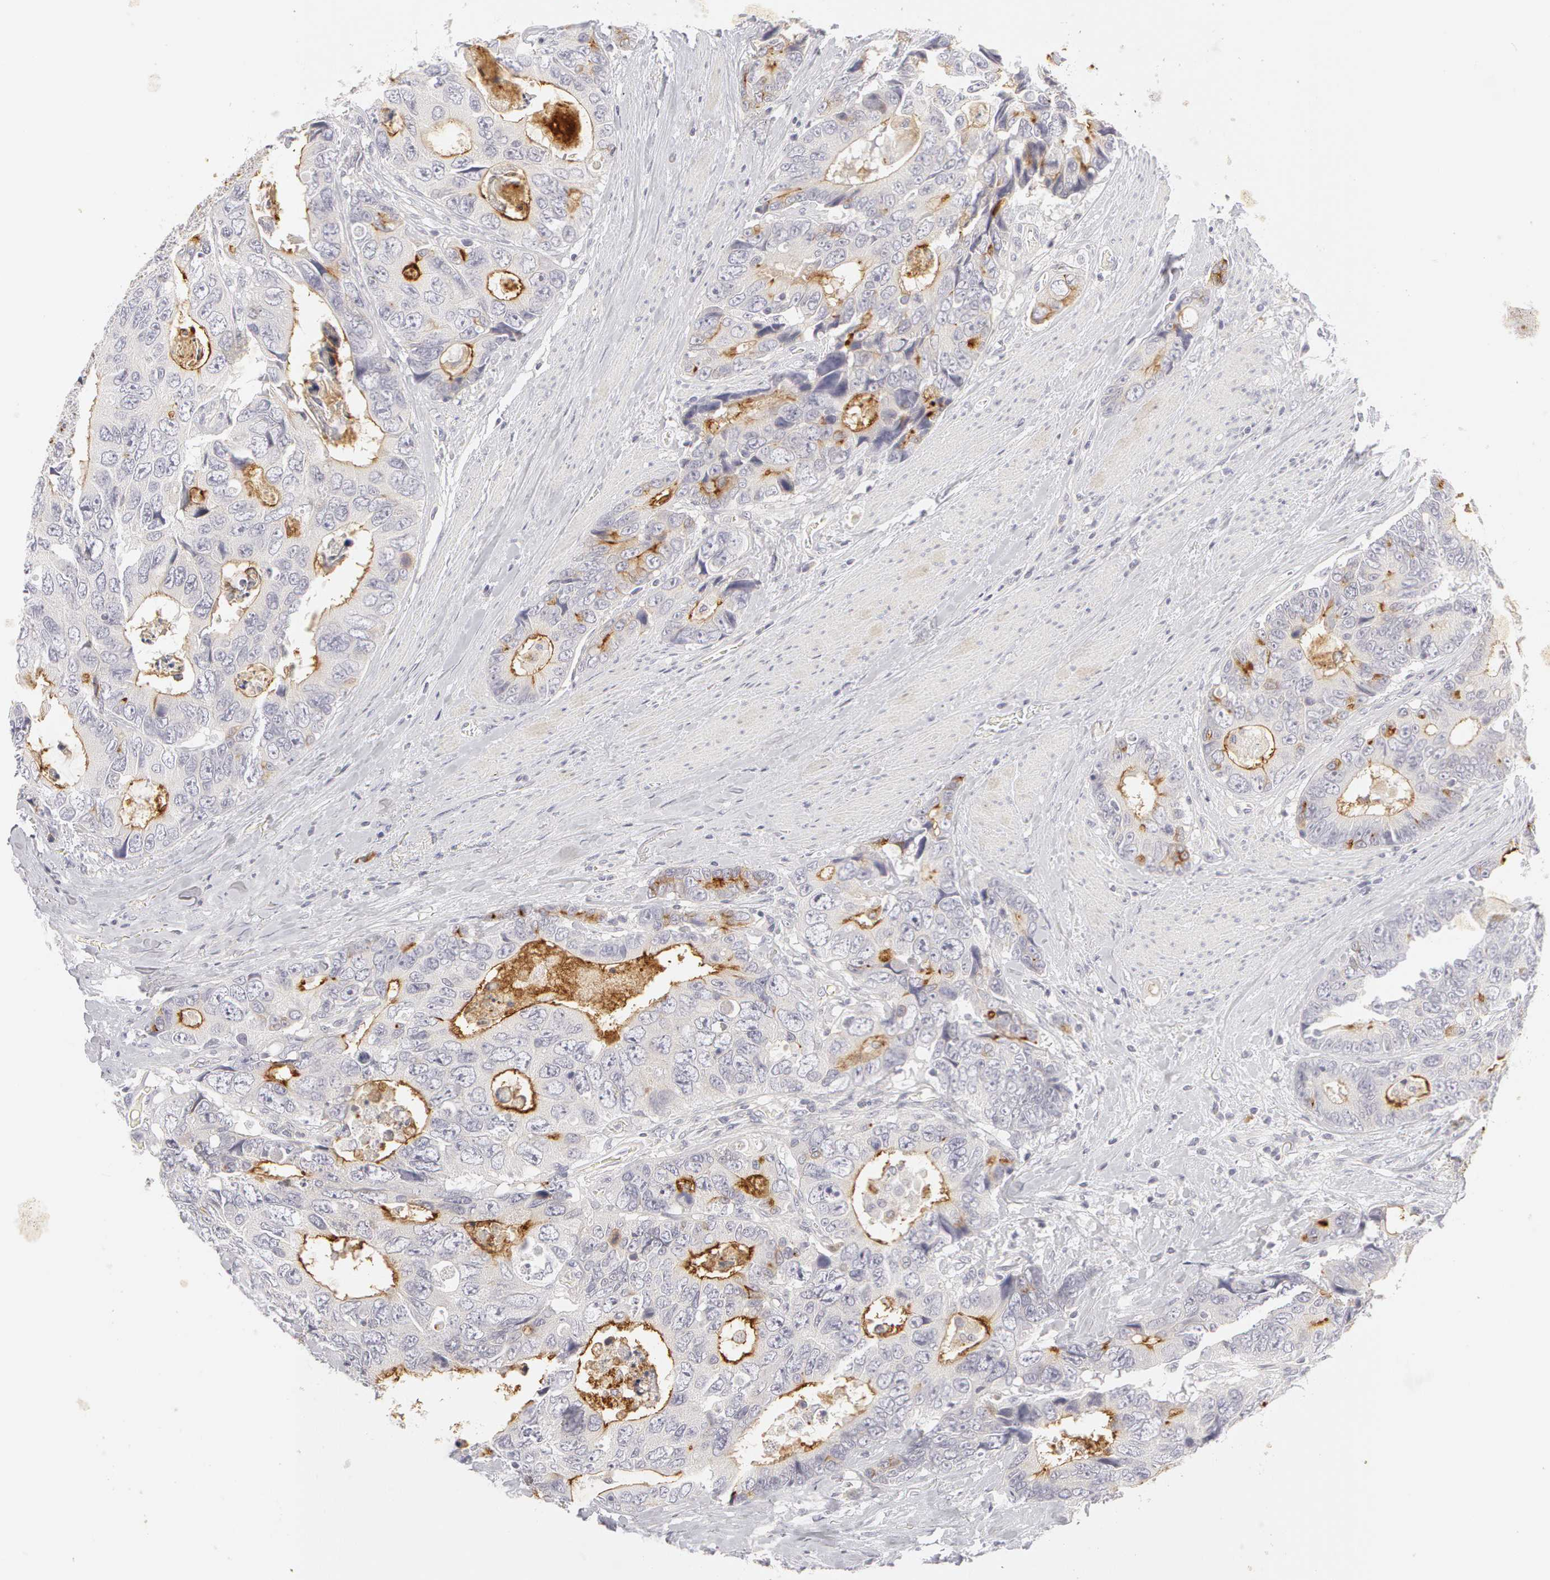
{"staining": {"intensity": "moderate", "quantity": "25%-75%", "location": "cytoplasmic/membranous"}, "tissue": "colorectal cancer", "cell_type": "Tumor cells", "image_type": "cancer", "snomed": [{"axis": "morphology", "description": "Adenocarcinoma, NOS"}, {"axis": "topography", "description": "Rectum"}], "caption": "Approximately 25%-75% of tumor cells in colorectal adenocarcinoma demonstrate moderate cytoplasmic/membranous protein staining as visualized by brown immunohistochemical staining.", "gene": "ABCB1", "patient": {"sex": "female", "age": 67}}